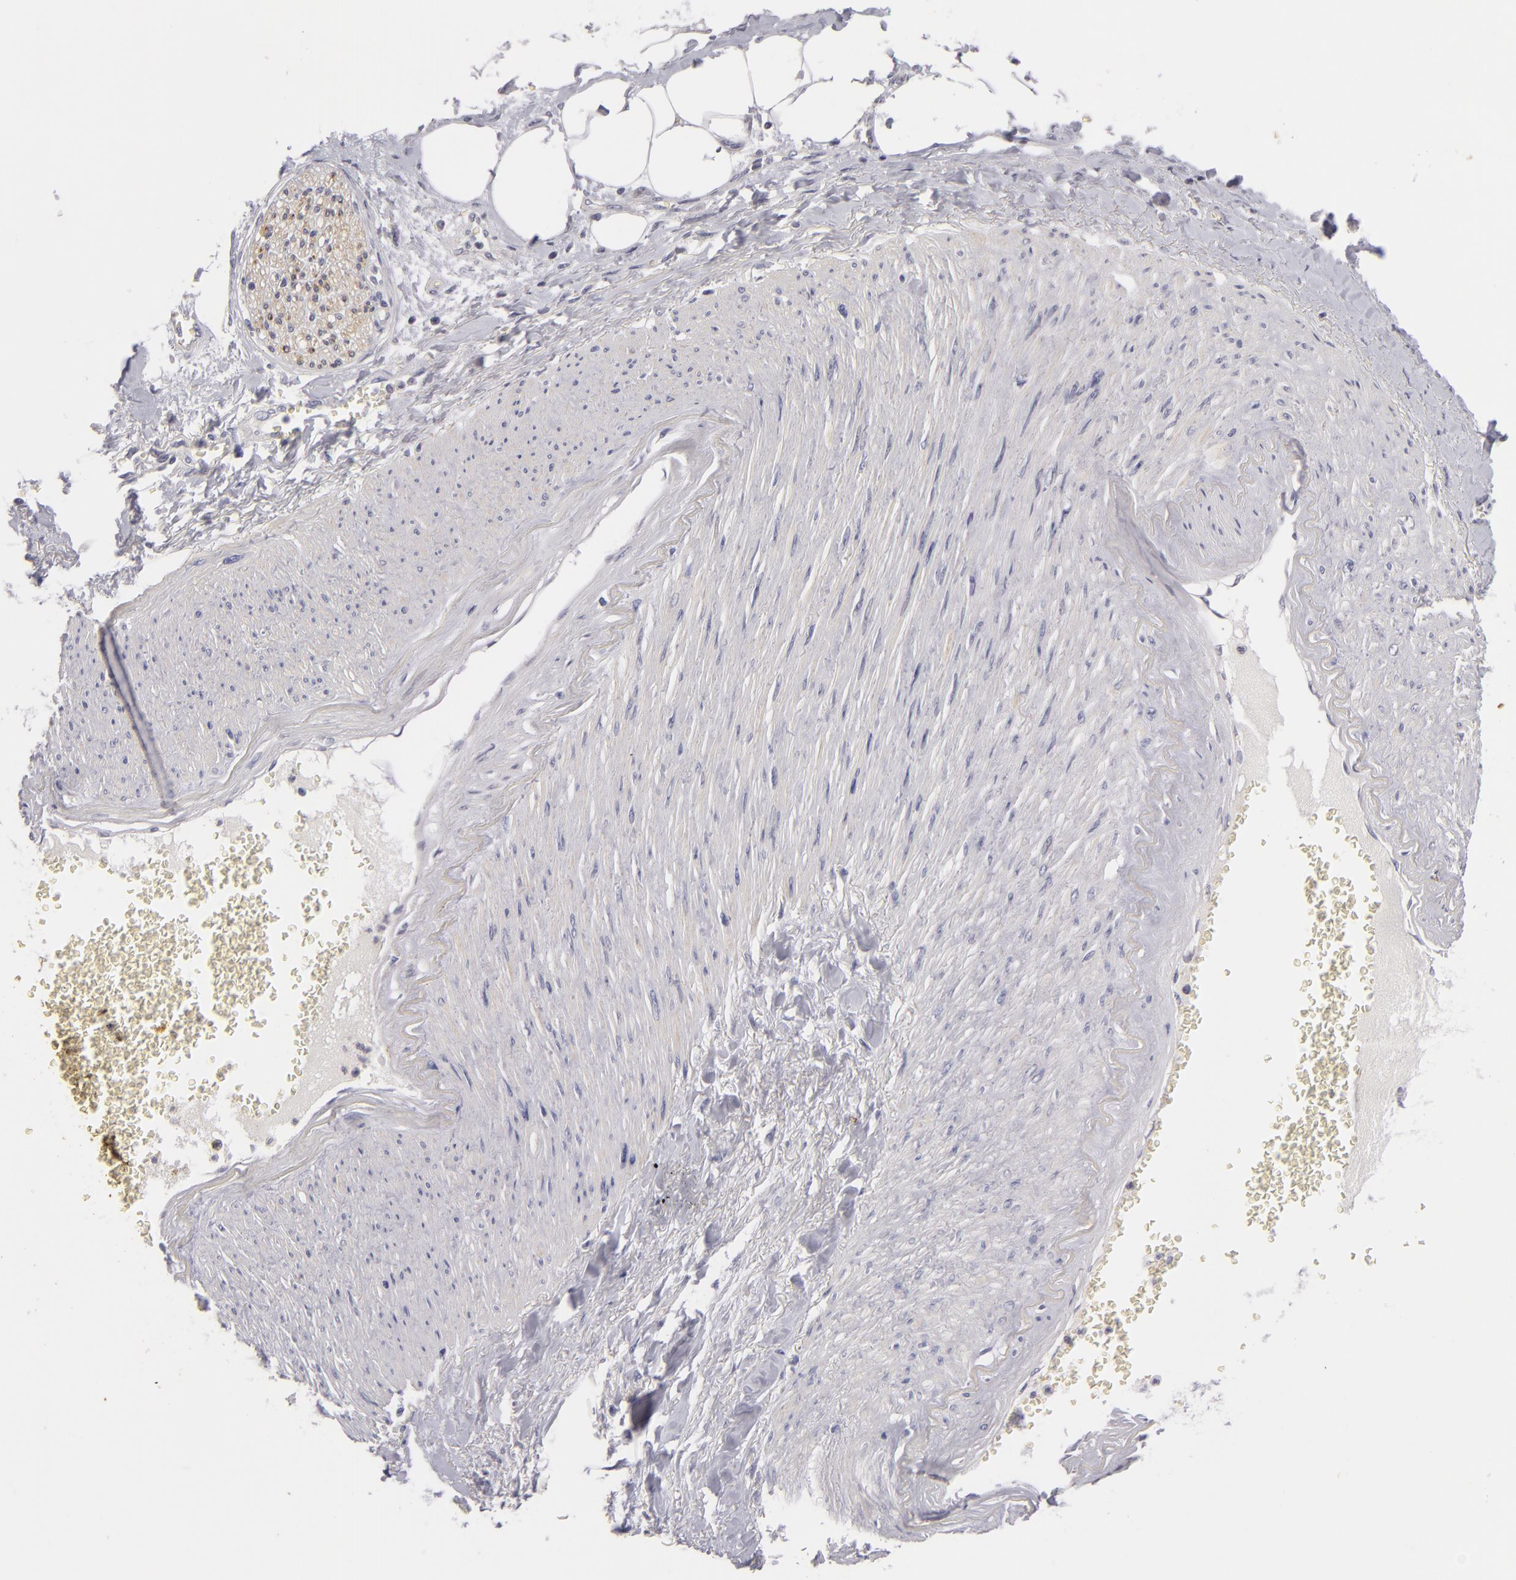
{"staining": {"intensity": "negative", "quantity": "none", "location": "none"}, "tissue": "pancreatic cancer", "cell_type": "Tumor cells", "image_type": "cancer", "snomed": [{"axis": "morphology", "description": "Adenocarcinoma, NOS"}, {"axis": "topography", "description": "Pancreas"}], "caption": "High power microscopy micrograph of an immunohistochemistry micrograph of adenocarcinoma (pancreatic), revealing no significant positivity in tumor cells.", "gene": "NLGN4X", "patient": {"sex": "female", "age": 70}}